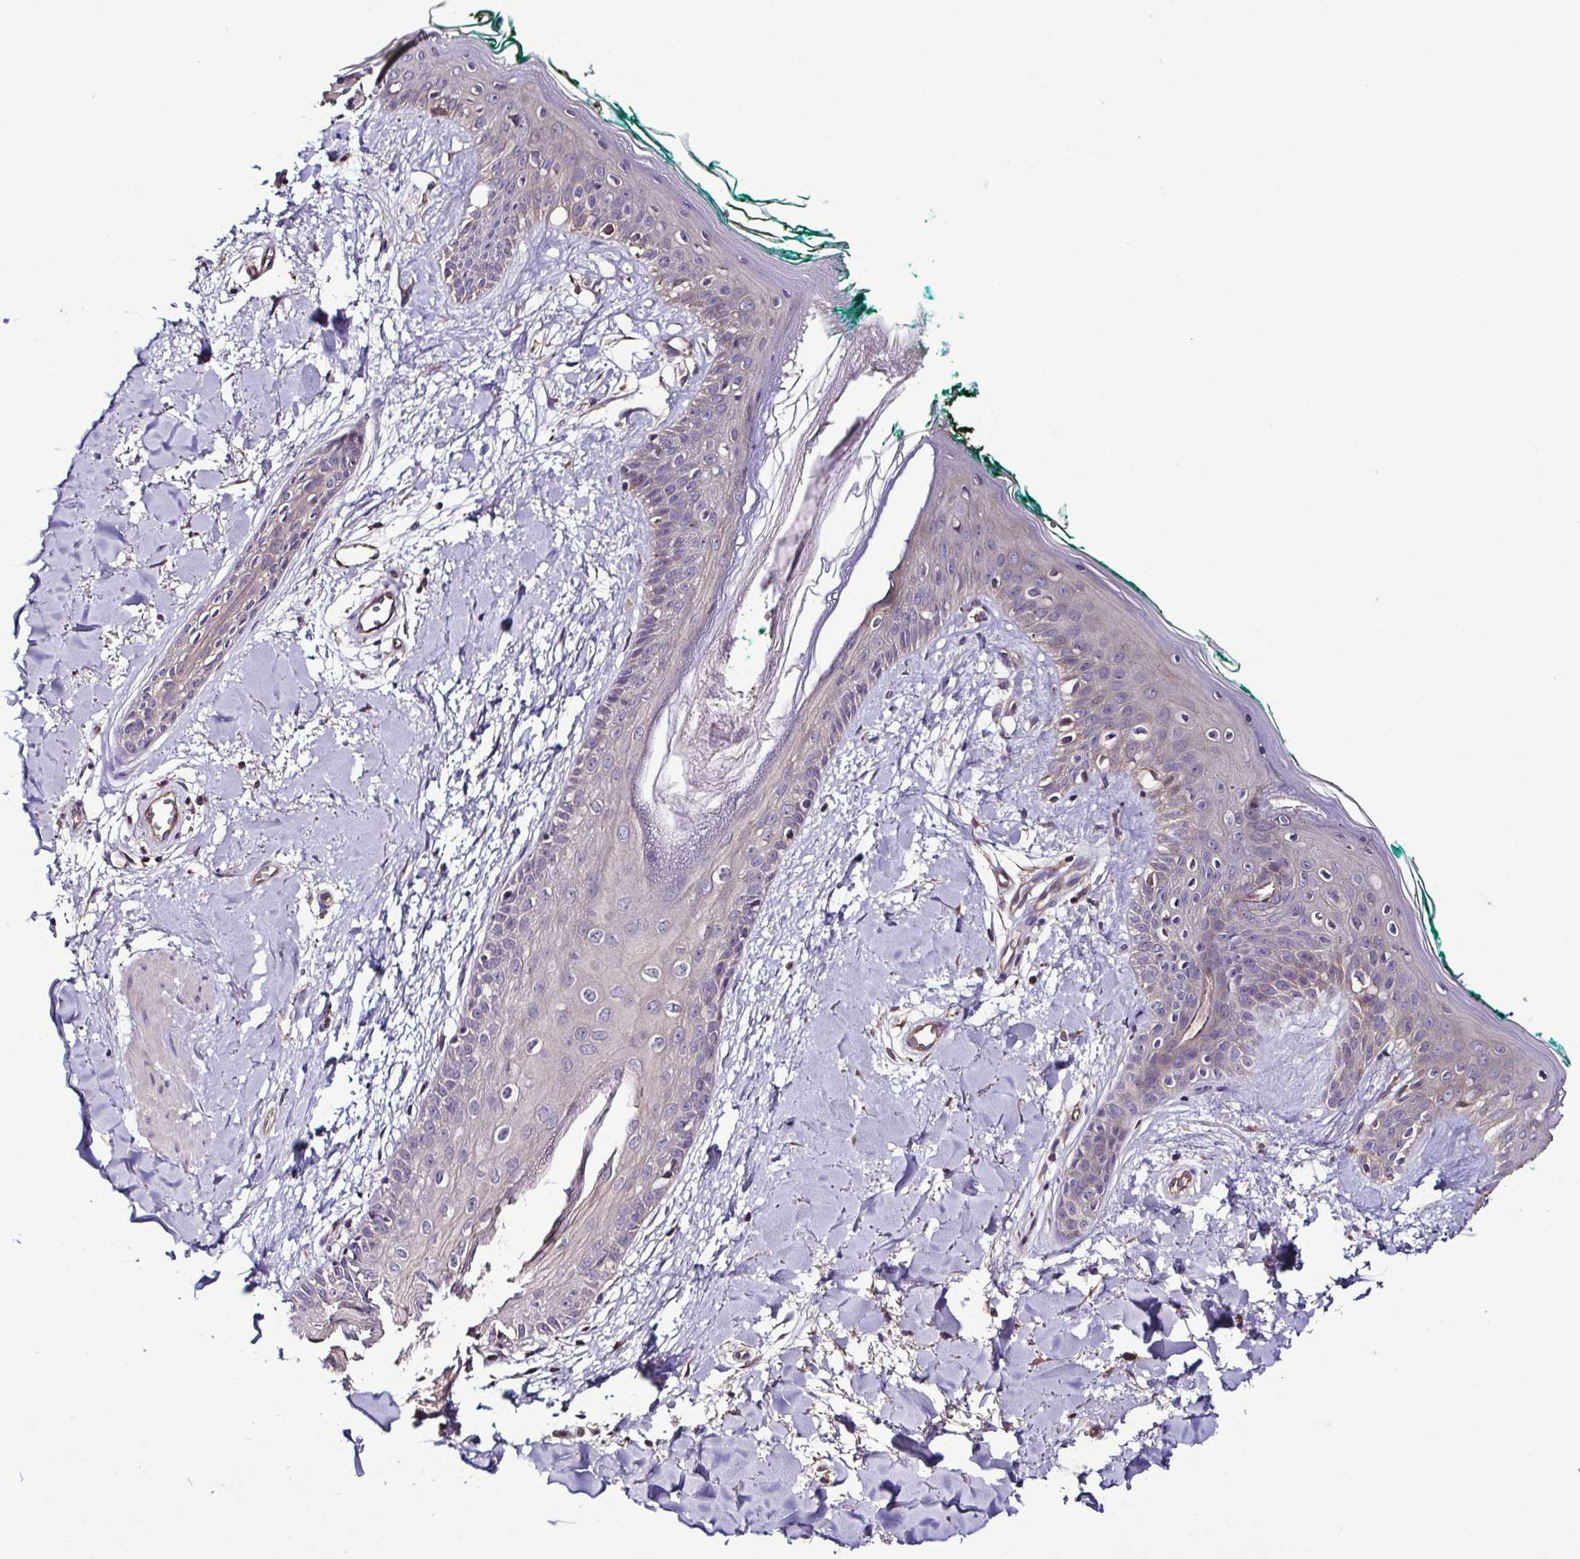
{"staining": {"intensity": "negative", "quantity": "none", "location": "none"}, "tissue": "skin", "cell_type": "Fibroblasts", "image_type": "normal", "snomed": [{"axis": "morphology", "description": "Normal tissue, NOS"}, {"axis": "topography", "description": "Skin"}], "caption": "The histopathology image shows no significant expression in fibroblasts of skin.", "gene": "LMOD2", "patient": {"sex": "female", "age": 34}}